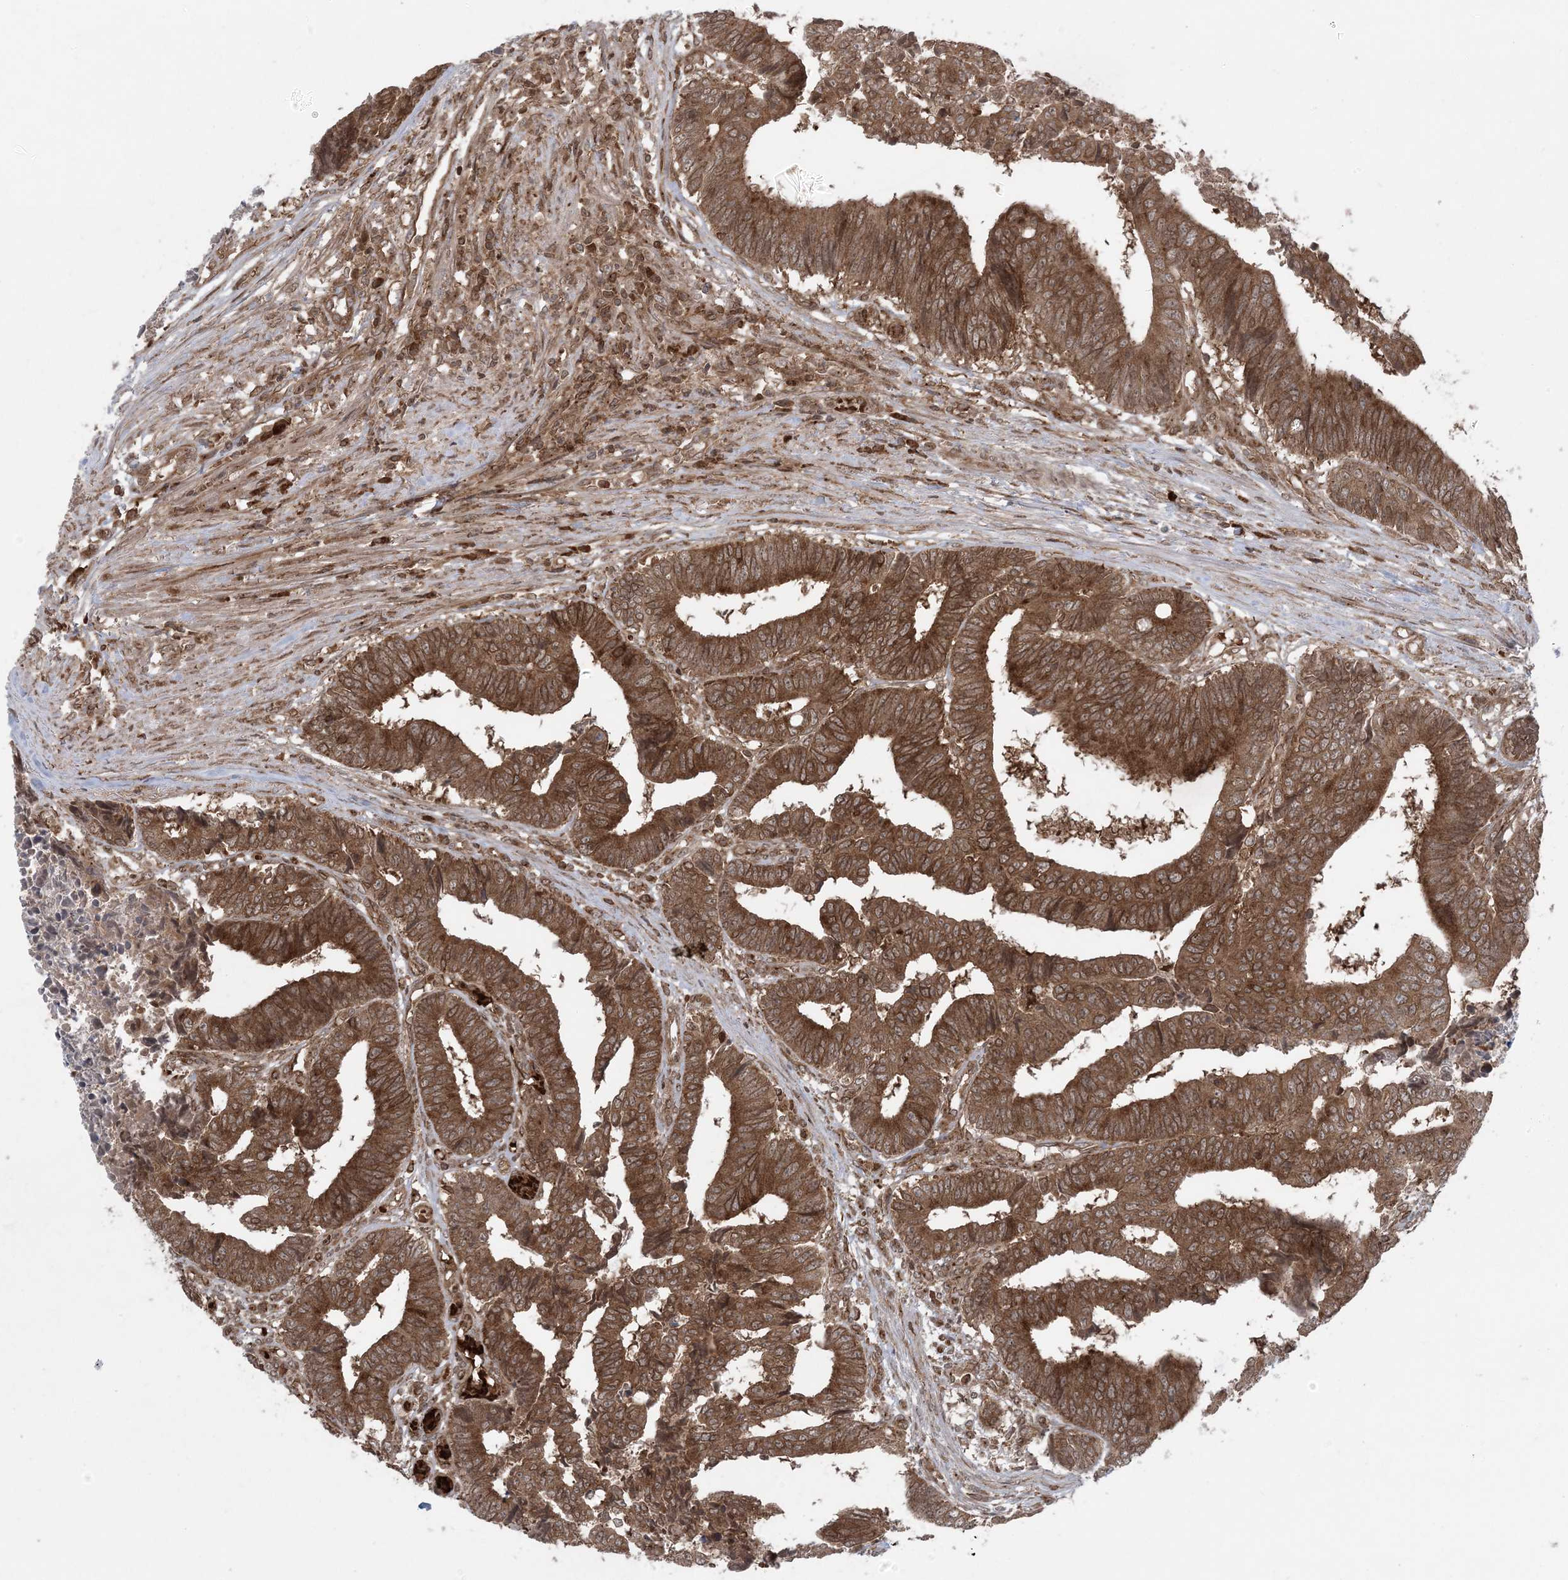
{"staining": {"intensity": "strong", "quantity": ">75%", "location": "cytoplasmic/membranous"}, "tissue": "colorectal cancer", "cell_type": "Tumor cells", "image_type": "cancer", "snomed": [{"axis": "morphology", "description": "Adenocarcinoma, NOS"}, {"axis": "topography", "description": "Rectum"}], "caption": "Human colorectal adenocarcinoma stained for a protein (brown) demonstrates strong cytoplasmic/membranous positive staining in about >75% of tumor cells.", "gene": "DDX19B", "patient": {"sex": "male", "age": 84}}